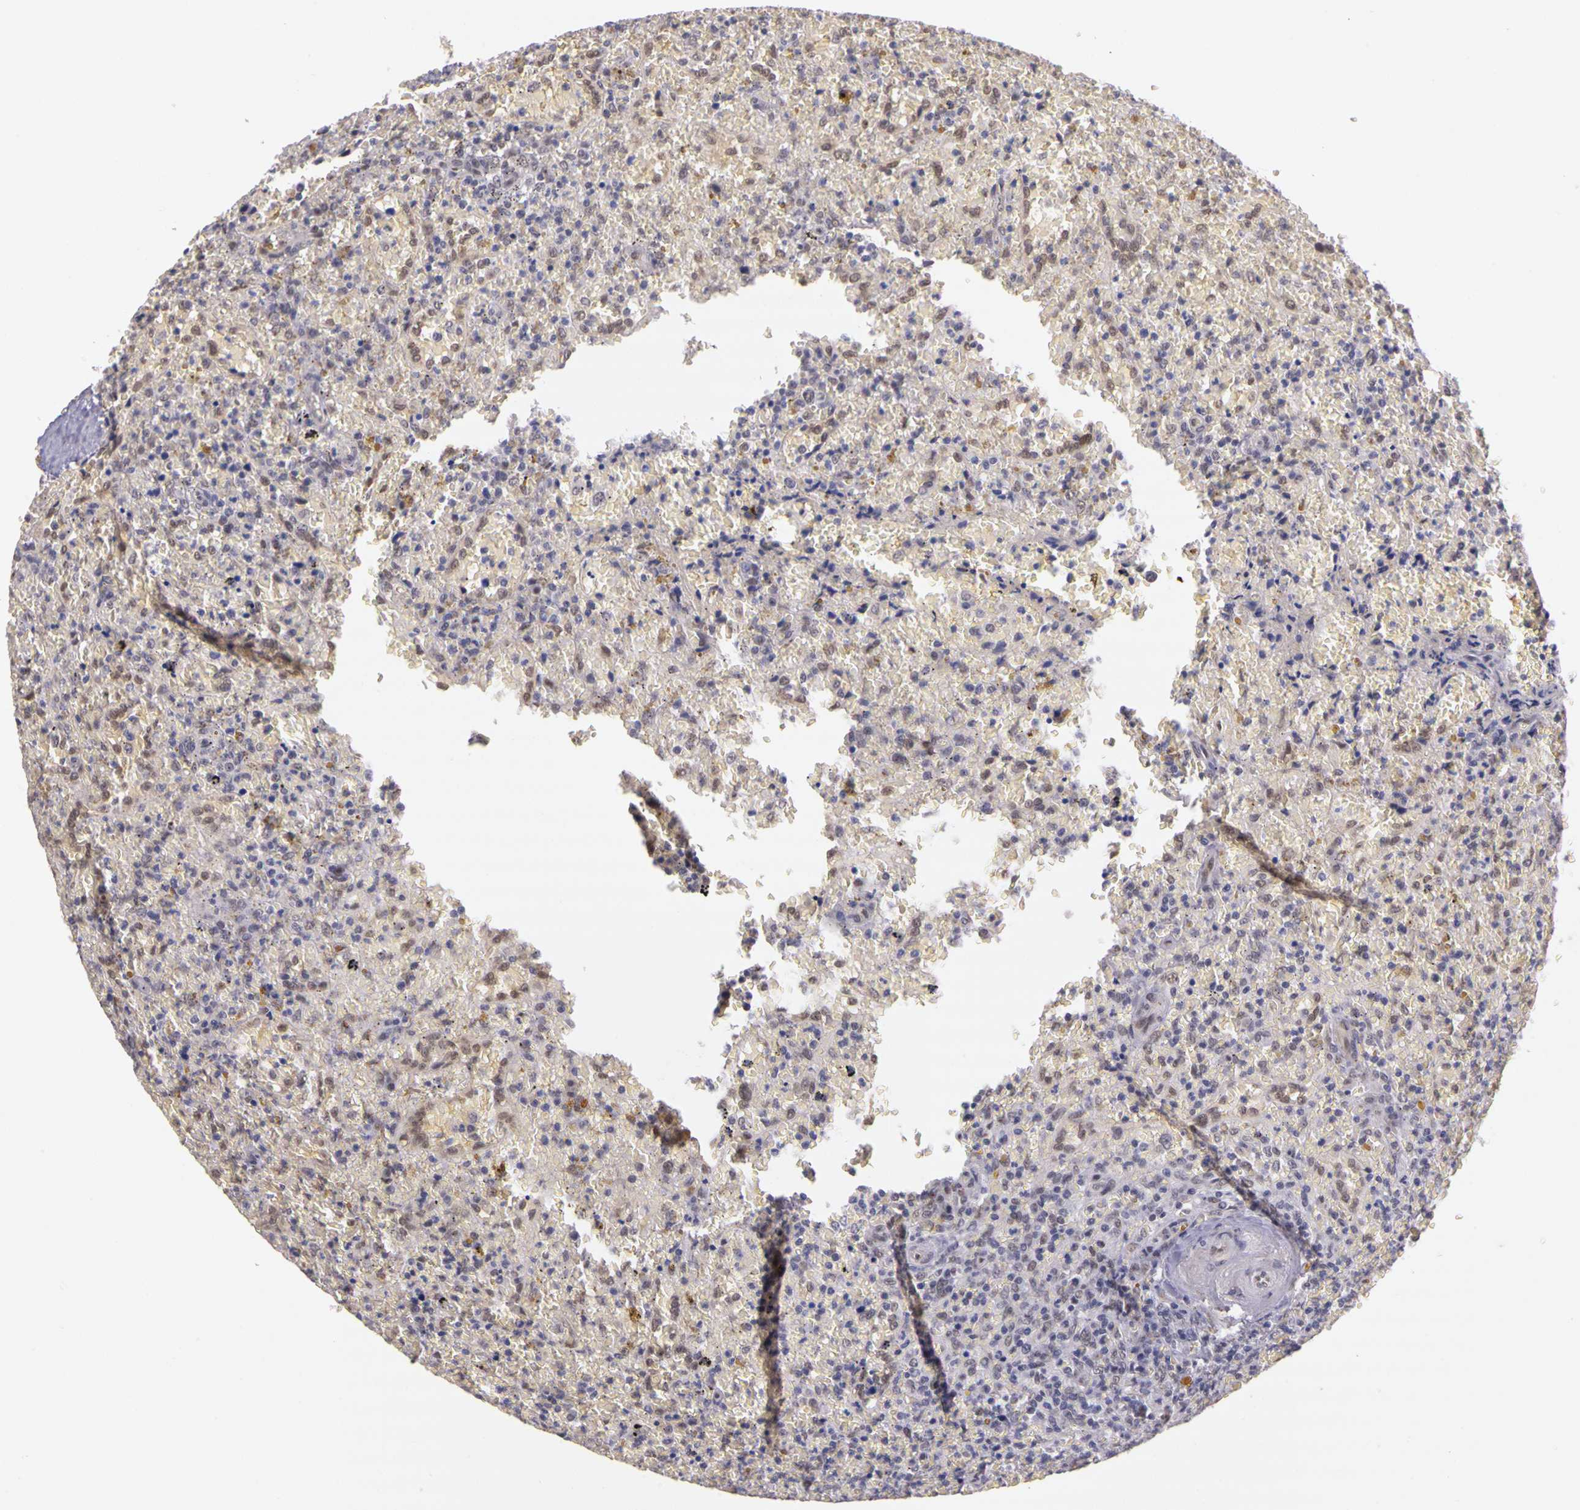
{"staining": {"intensity": "weak", "quantity": "<25%", "location": "nuclear"}, "tissue": "lymphoma", "cell_type": "Tumor cells", "image_type": "cancer", "snomed": [{"axis": "morphology", "description": "Malignant lymphoma, non-Hodgkin's type, High grade"}, {"axis": "topography", "description": "Spleen"}, {"axis": "topography", "description": "Lymph node"}], "caption": "IHC photomicrograph of lymphoma stained for a protein (brown), which exhibits no expression in tumor cells.", "gene": "WDR13", "patient": {"sex": "female", "age": 70}}